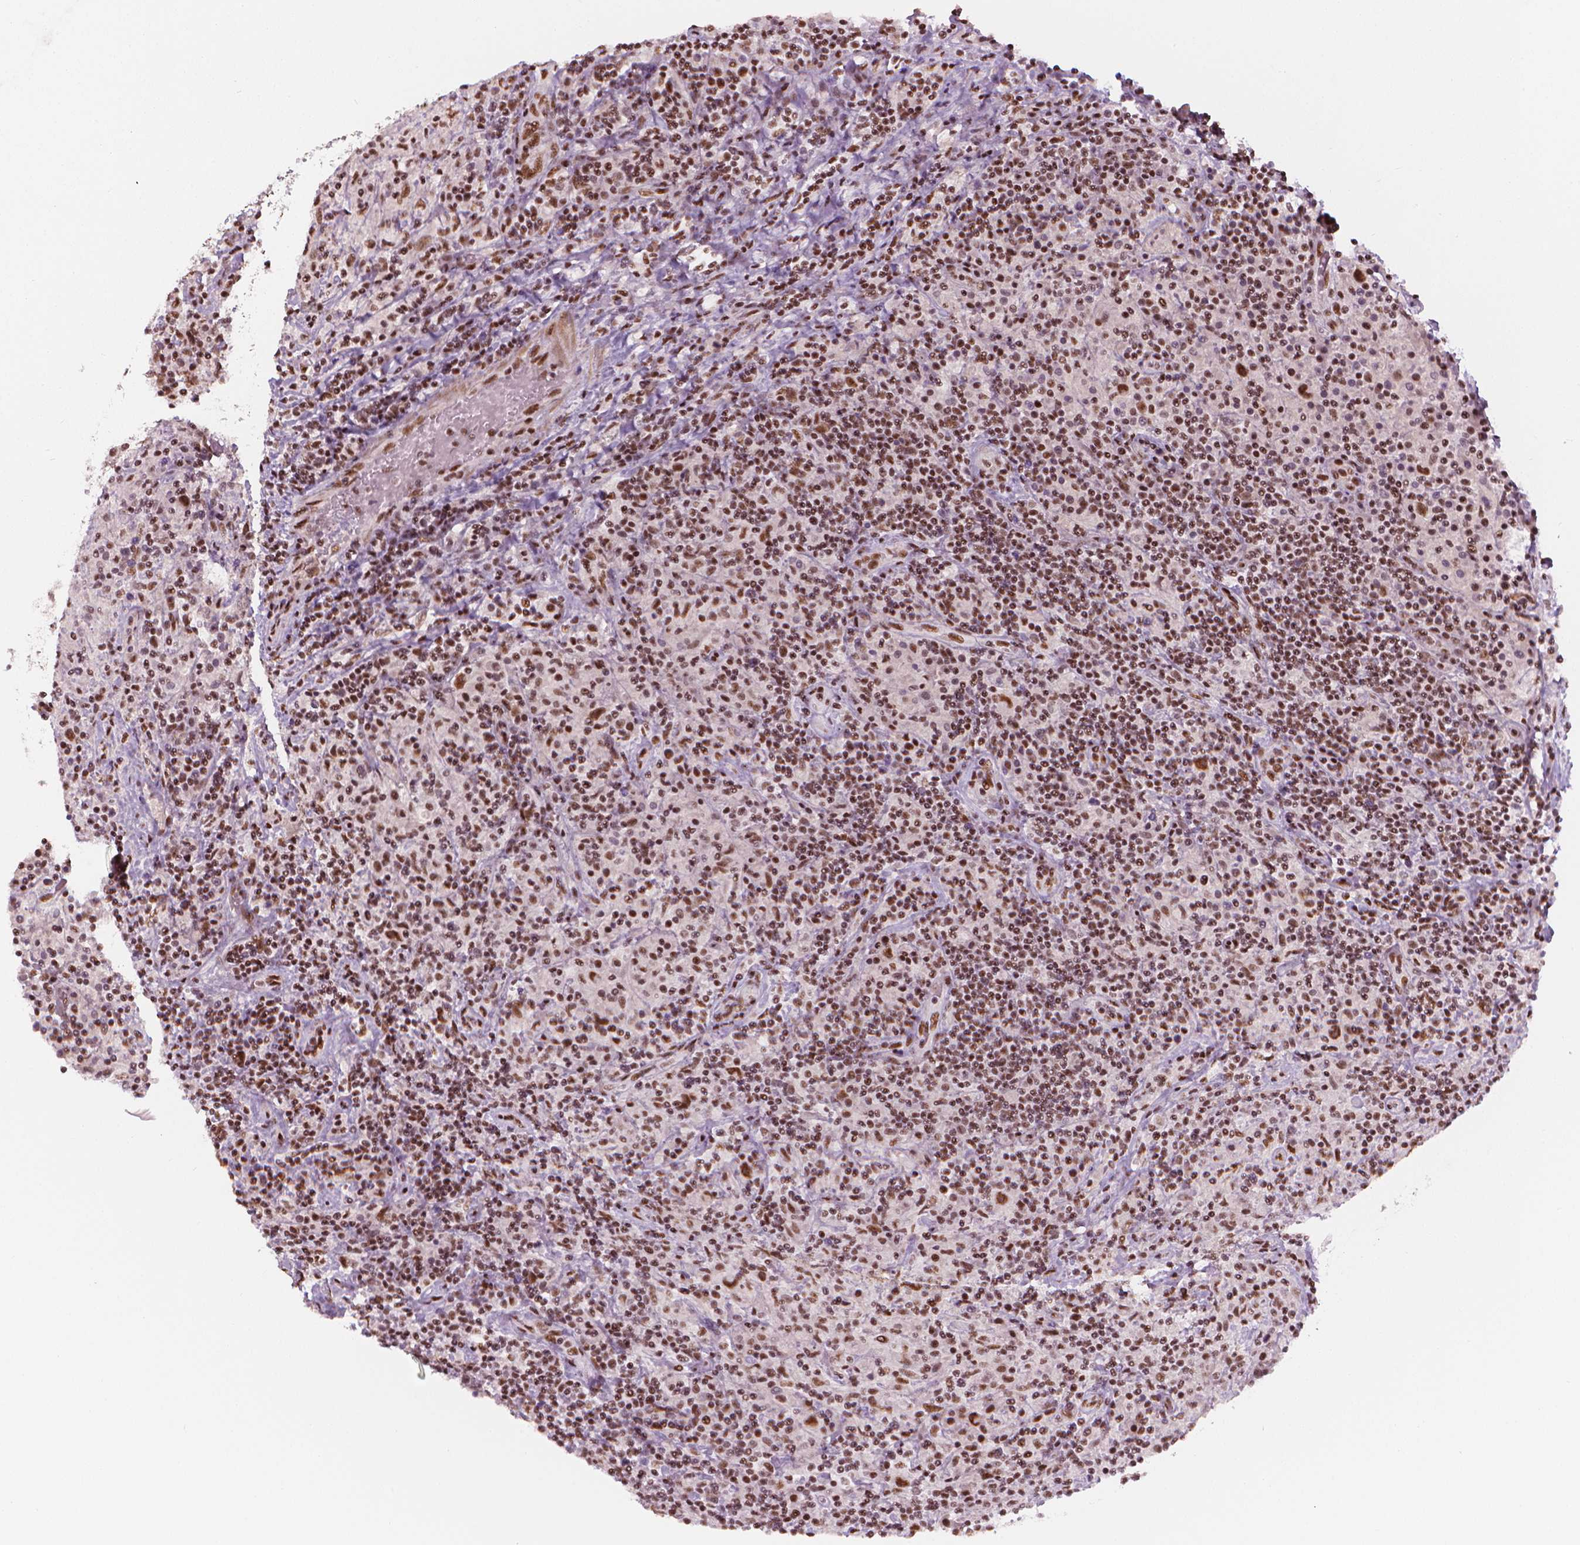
{"staining": {"intensity": "moderate", "quantity": ">75%", "location": "nuclear"}, "tissue": "lymphoma", "cell_type": "Tumor cells", "image_type": "cancer", "snomed": [{"axis": "morphology", "description": "Hodgkin's disease, NOS"}, {"axis": "topography", "description": "Lymph node"}], "caption": "Immunohistochemistry (IHC) image of neoplastic tissue: Hodgkin's disease stained using IHC displays medium levels of moderate protein expression localized specifically in the nuclear of tumor cells, appearing as a nuclear brown color.", "gene": "ELF2", "patient": {"sex": "male", "age": 70}}